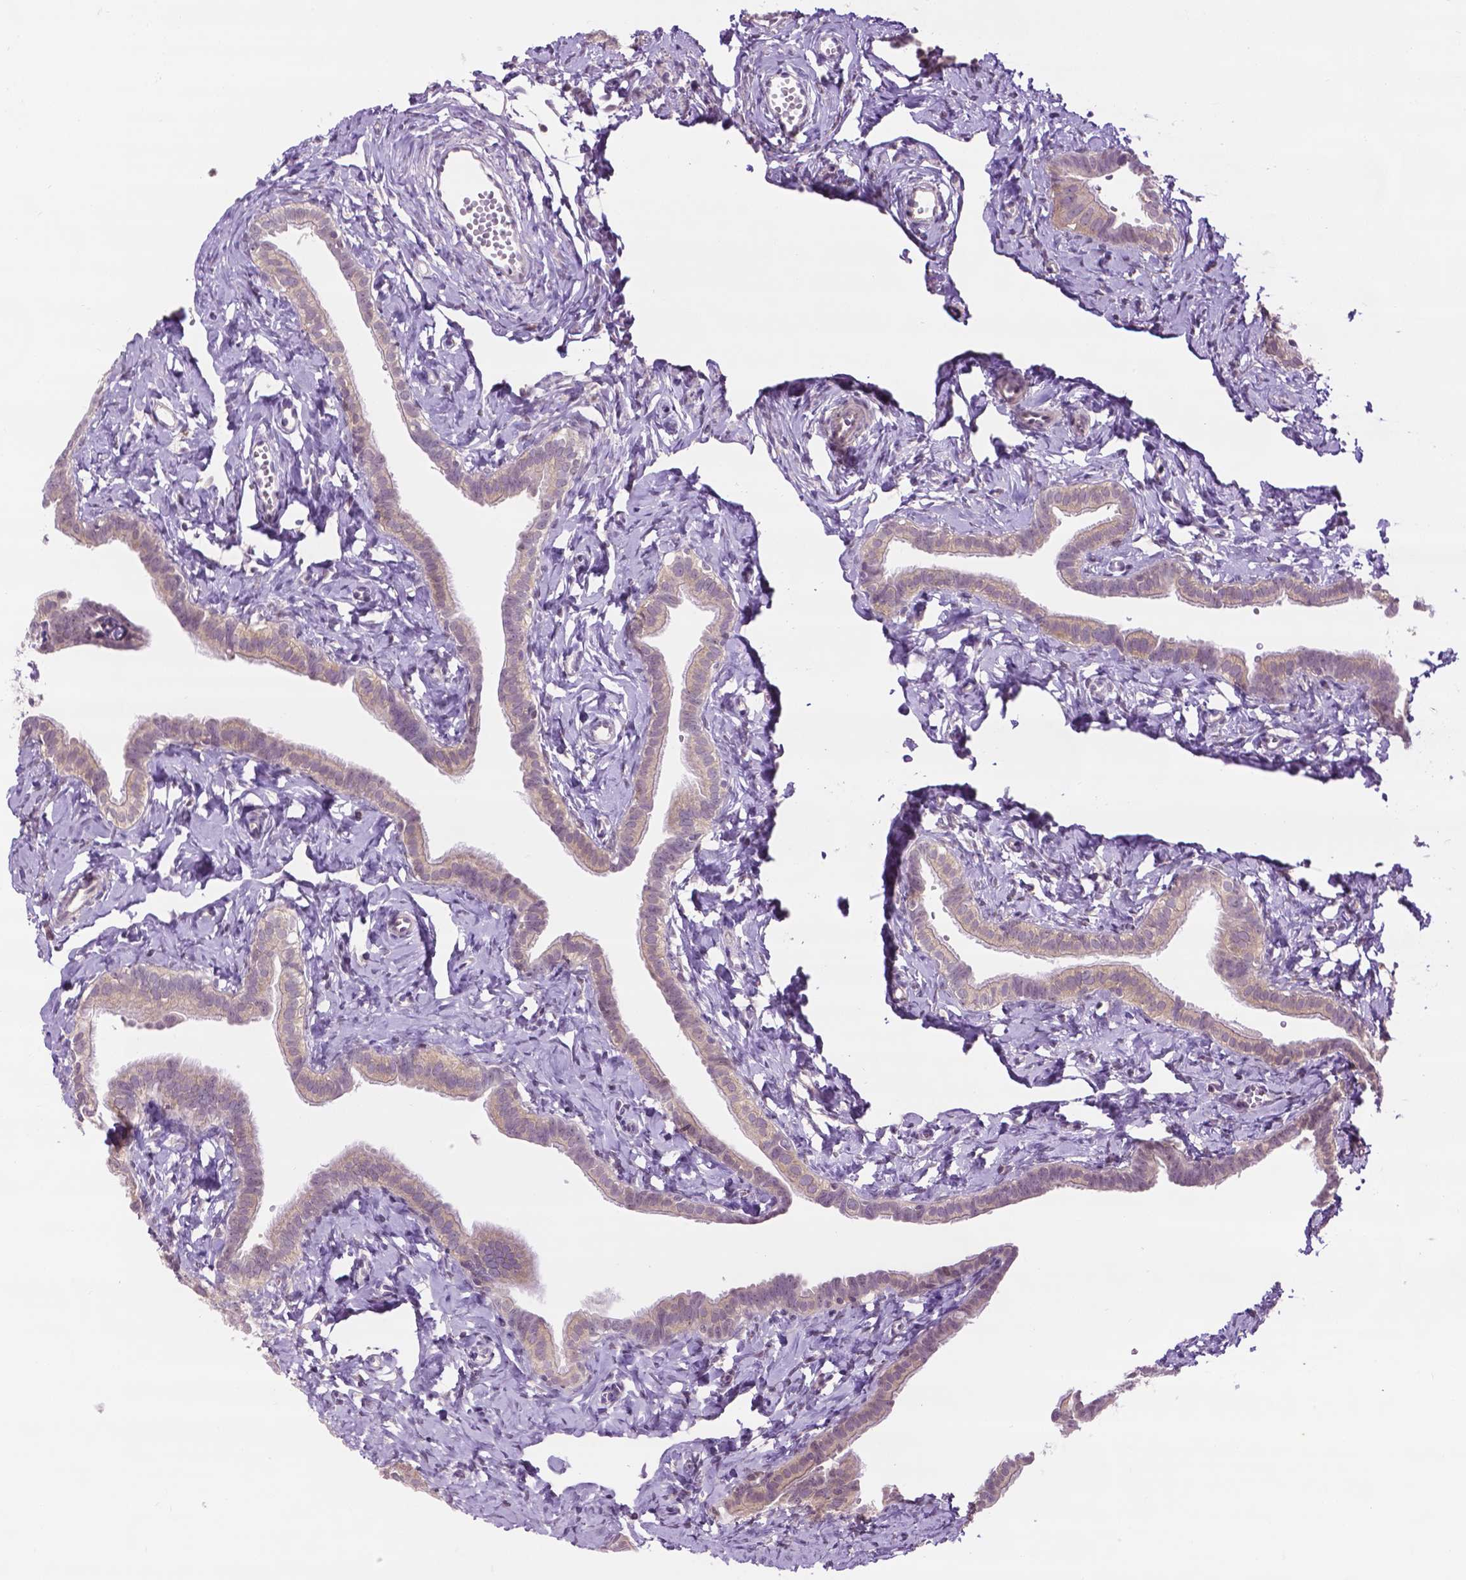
{"staining": {"intensity": "negative", "quantity": "none", "location": "none"}, "tissue": "fallopian tube", "cell_type": "Glandular cells", "image_type": "normal", "snomed": [{"axis": "morphology", "description": "Normal tissue, NOS"}, {"axis": "topography", "description": "Fallopian tube"}], "caption": "DAB (3,3'-diaminobenzidine) immunohistochemical staining of benign fallopian tube displays no significant expression in glandular cells.", "gene": "DENND4A", "patient": {"sex": "female", "age": 41}}